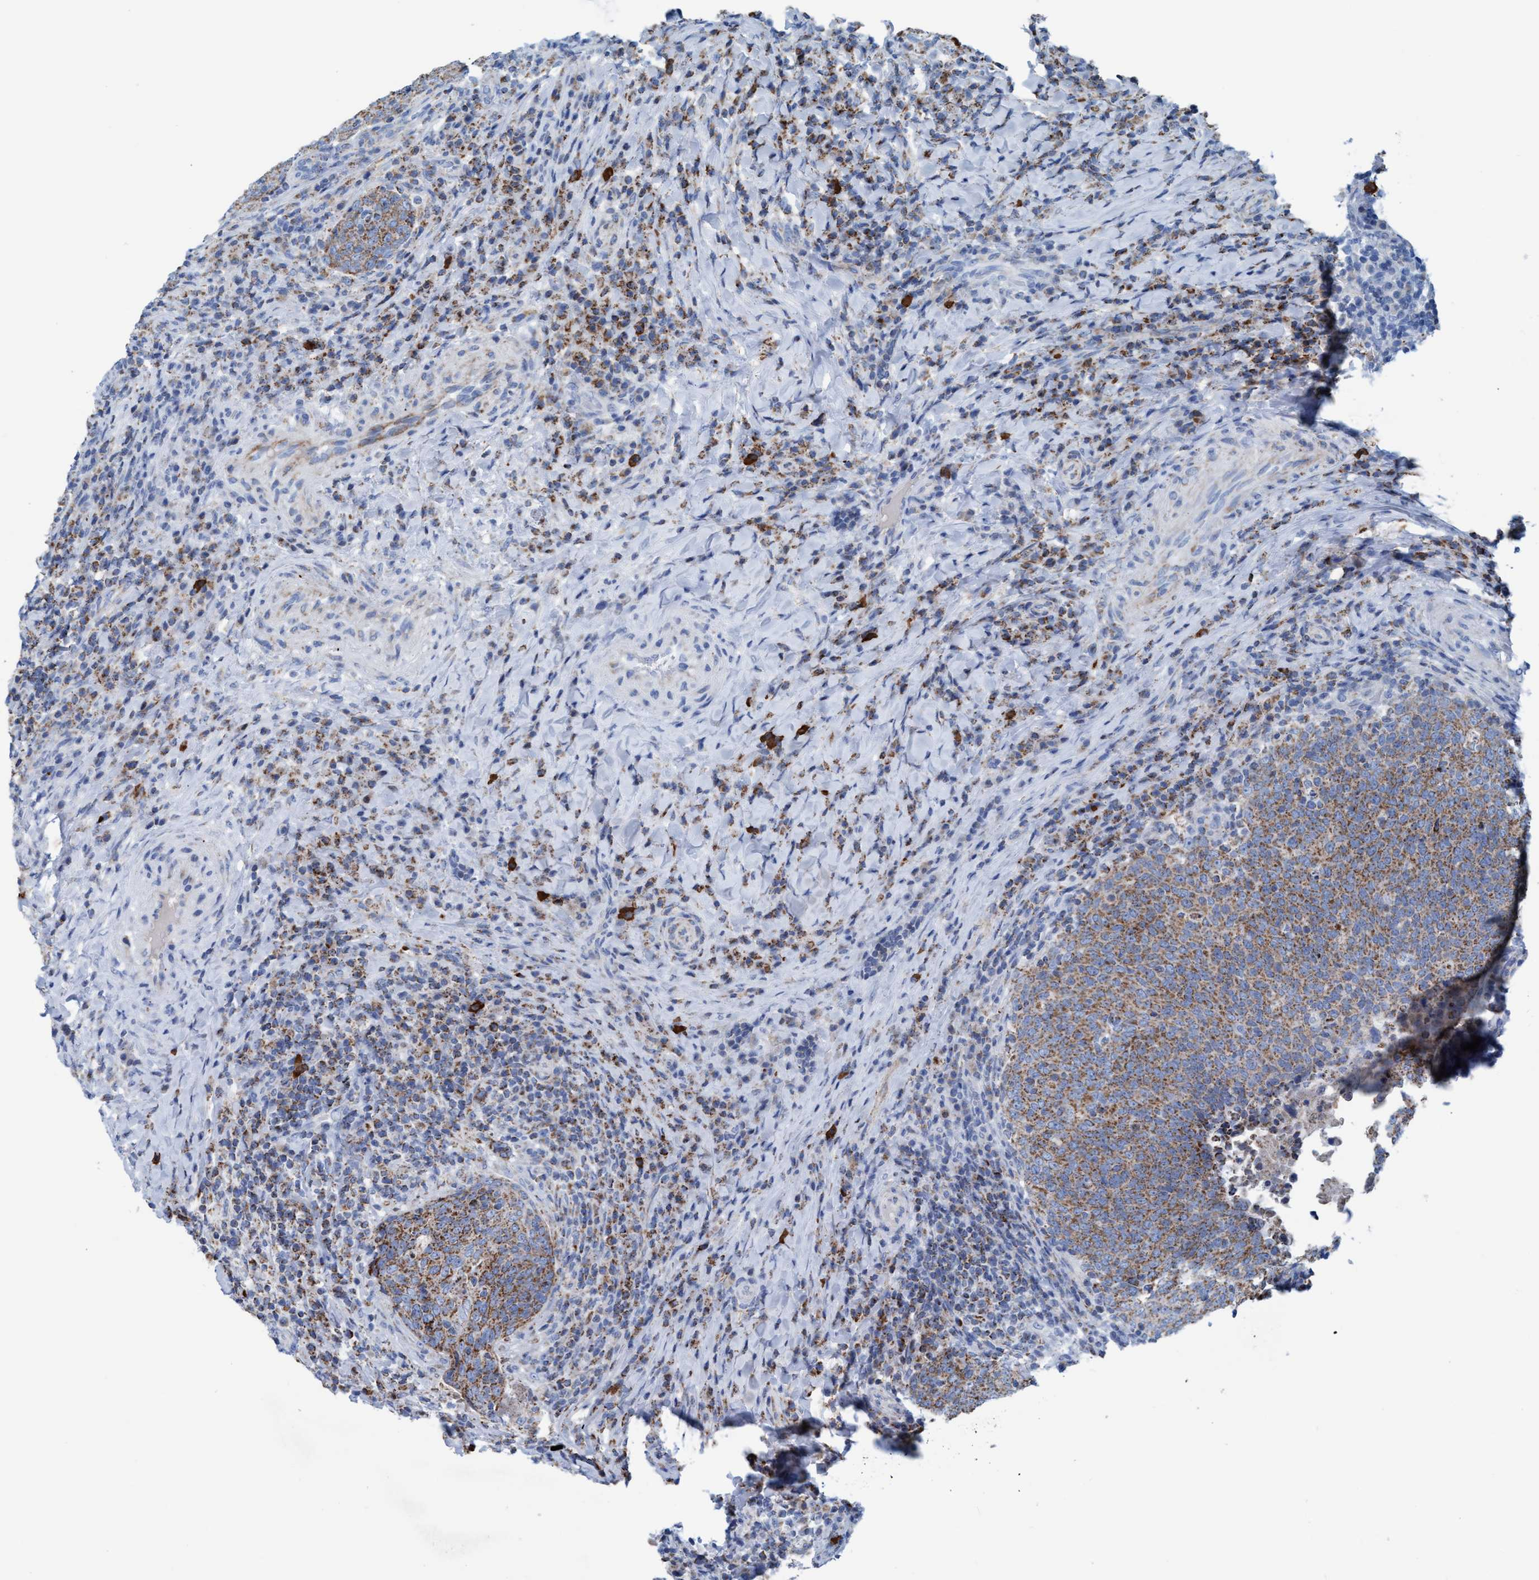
{"staining": {"intensity": "moderate", "quantity": ">75%", "location": "cytoplasmic/membranous"}, "tissue": "head and neck cancer", "cell_type": "Tumor cells", "image_type": "cancer", "snomed": [{"axis": "morphology", "description": "Squamous cell carcinoma, NOS"}, {"axis": "morphology", "description": "Squamous cell carcinoma, metastatic, NOS"}, {"axis": "topography", "description": "Lymph node"}, {"axis": "topography", "description": "Head-Neck"}], "caption": "Head and neck cancer stained with a protein marker reveals moderate staining in tumor cells.", "gene": "GGA3", "patient": {"sex": "male", "age": 62}}